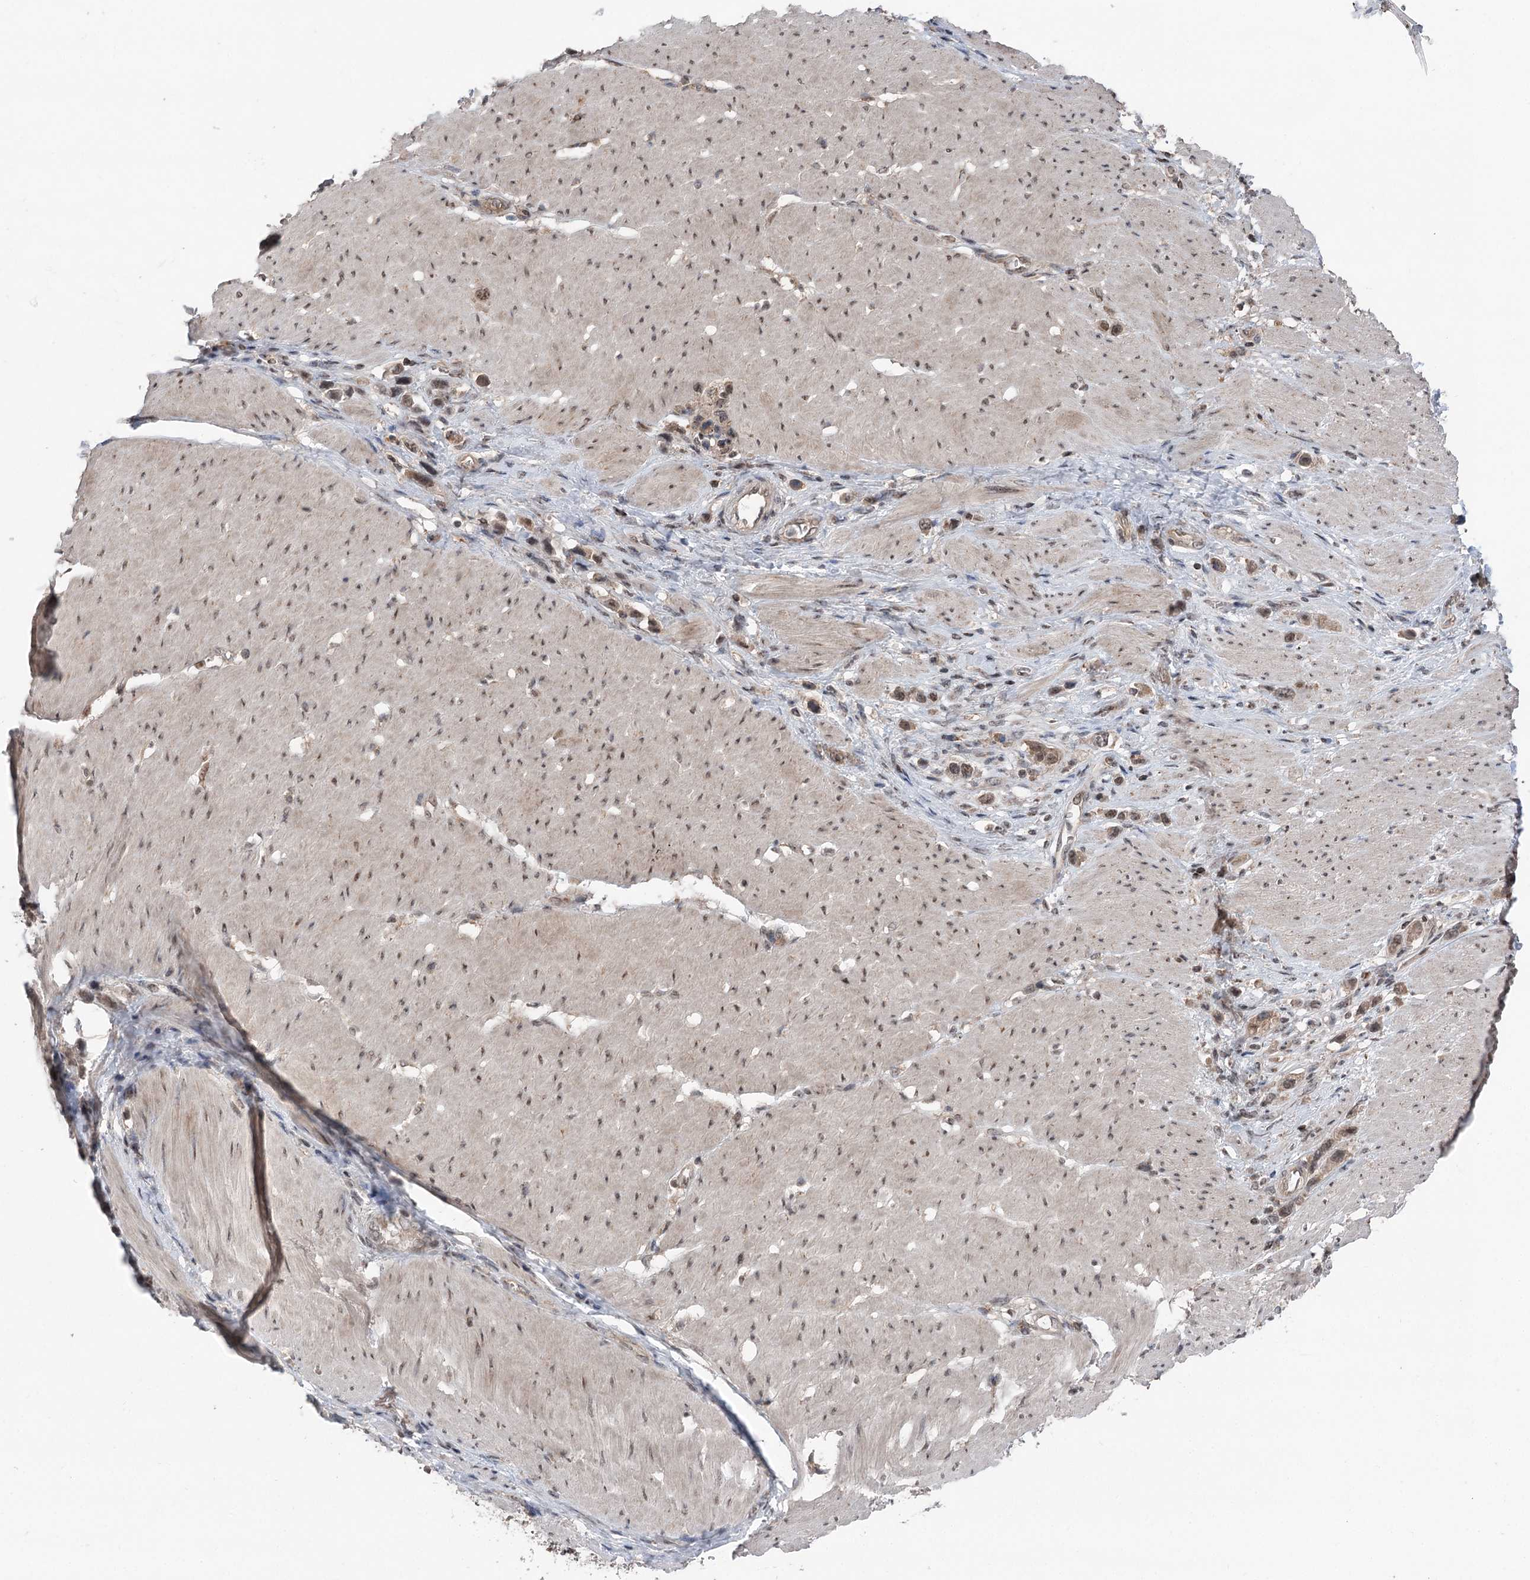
{"staining": {"intensity": "moderate", "quantity": ">75%", "location": "nuclear"}, "tissue": "stomach cancer", "cell_type": "Tumor cells", "image_type": "cancer", "snomed": [{"axis": "morphology", "description": "Normal tissue, NOS"}, {"axis": "morphology", "description": "Adenocarcinoma, NOS"}, {"axis": "topography", "description": "Stomach, upper"}, {"axis": "topography", "description": "Stomach"}], "caption": "The immunohistochemical stain shows moderate nuclear expression in tumor cells of stomach adenocarcinoma tissue. (DAB IHC with brightfield microscopy, high magnification).", "gene": "CCSER2", "patient": {"sex": "female", "age": 65}}